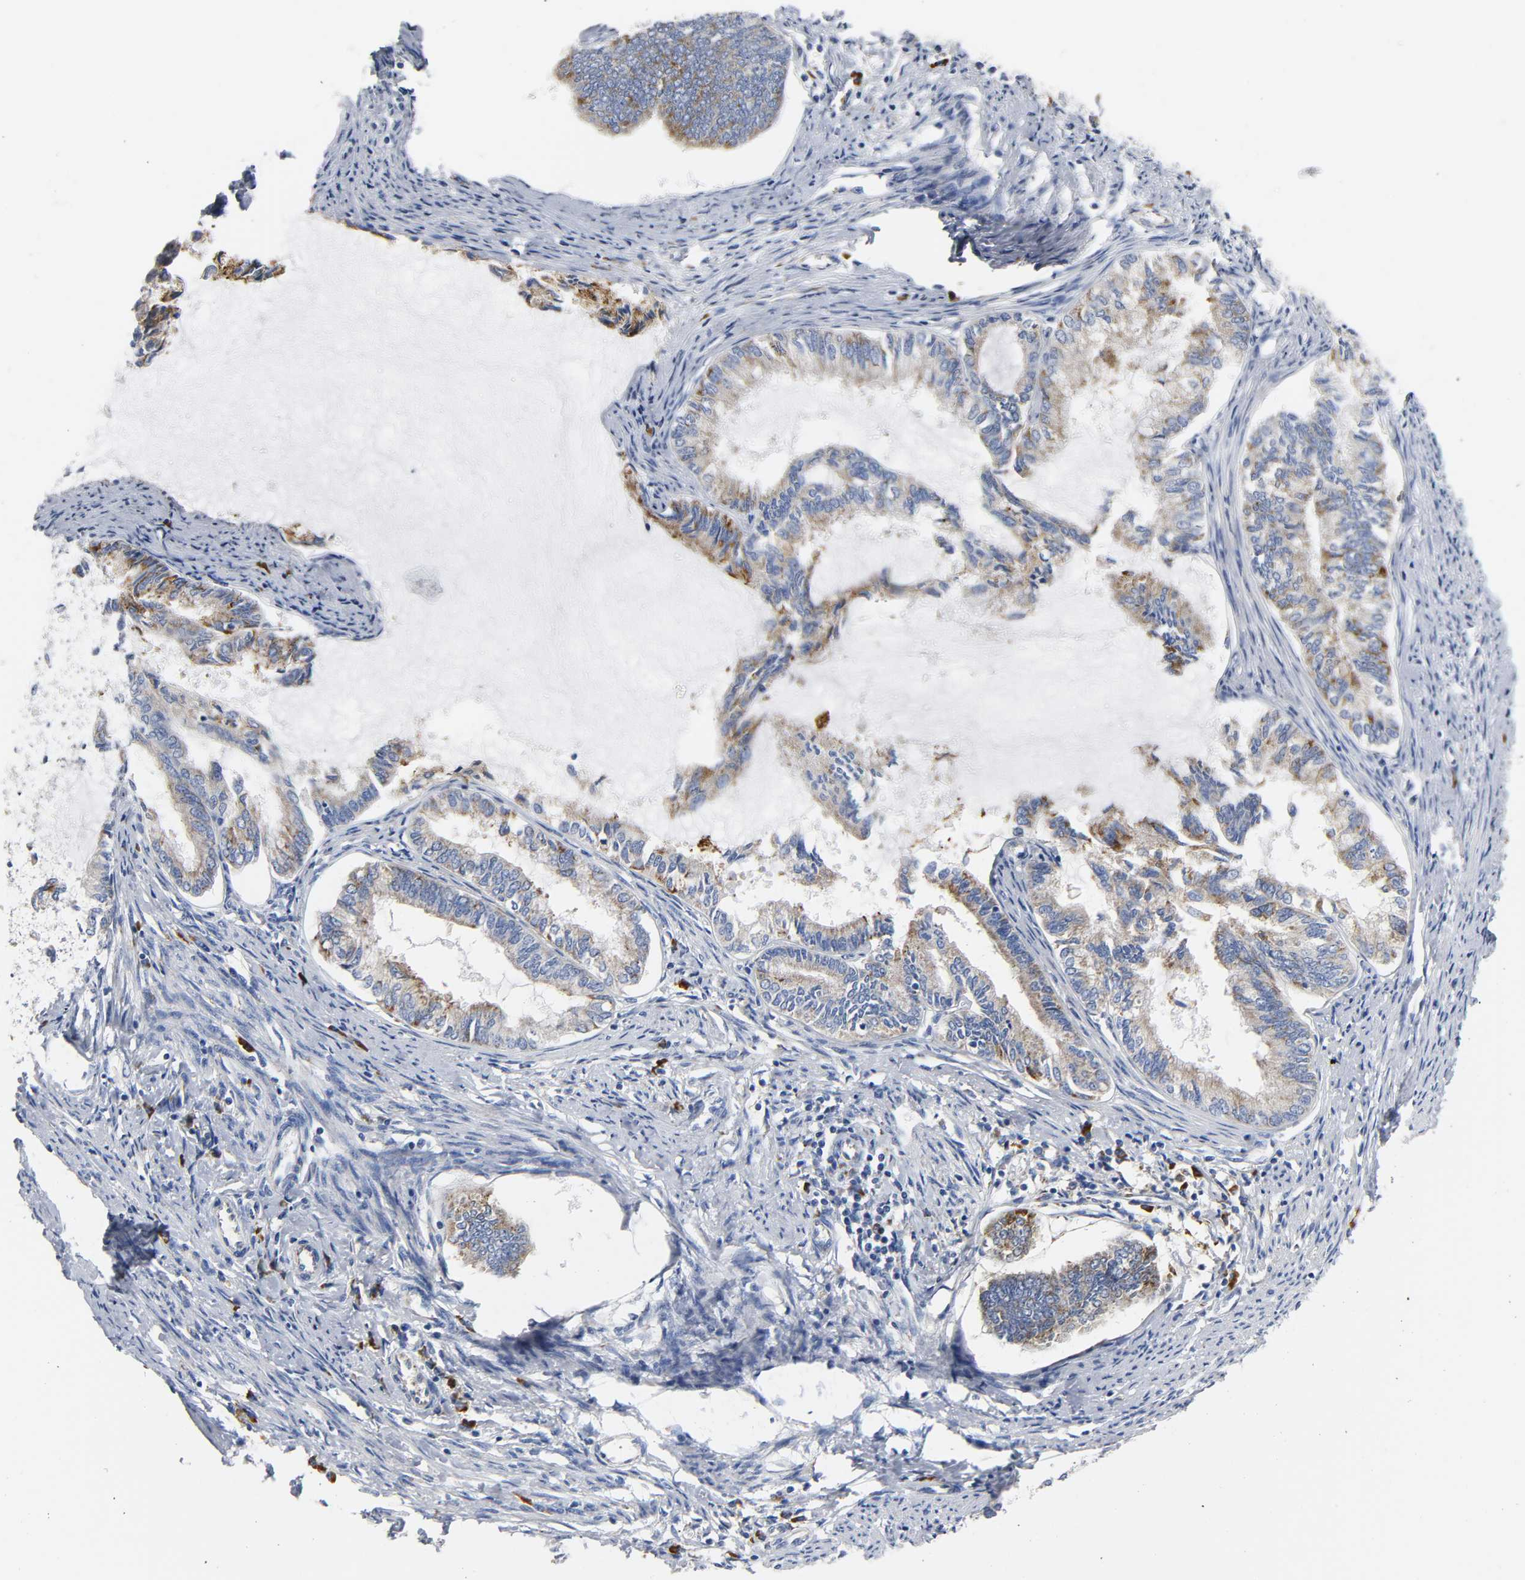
{"staining": {"intensity": "moderate", "quantity": "25%-75%", "location": "cytoplasmic/membranous"}, "tissue": "endometrial cancer", "cell_type": "Tumor cells", "image_type": "cancer", "snomed": [{"axis": "morphology", "description": "Adenocarcinoma, NOS"}, {"axis": "topography", "description": "Endometrium"}], "caption": "The micrograph demonstrates a brown stain indicating the presence of a protein in the cytoplasmic/membranous of tumor cells in endometrial cancer.", "gene": "REL", "patient": {"sex": "female", "age": 86}}